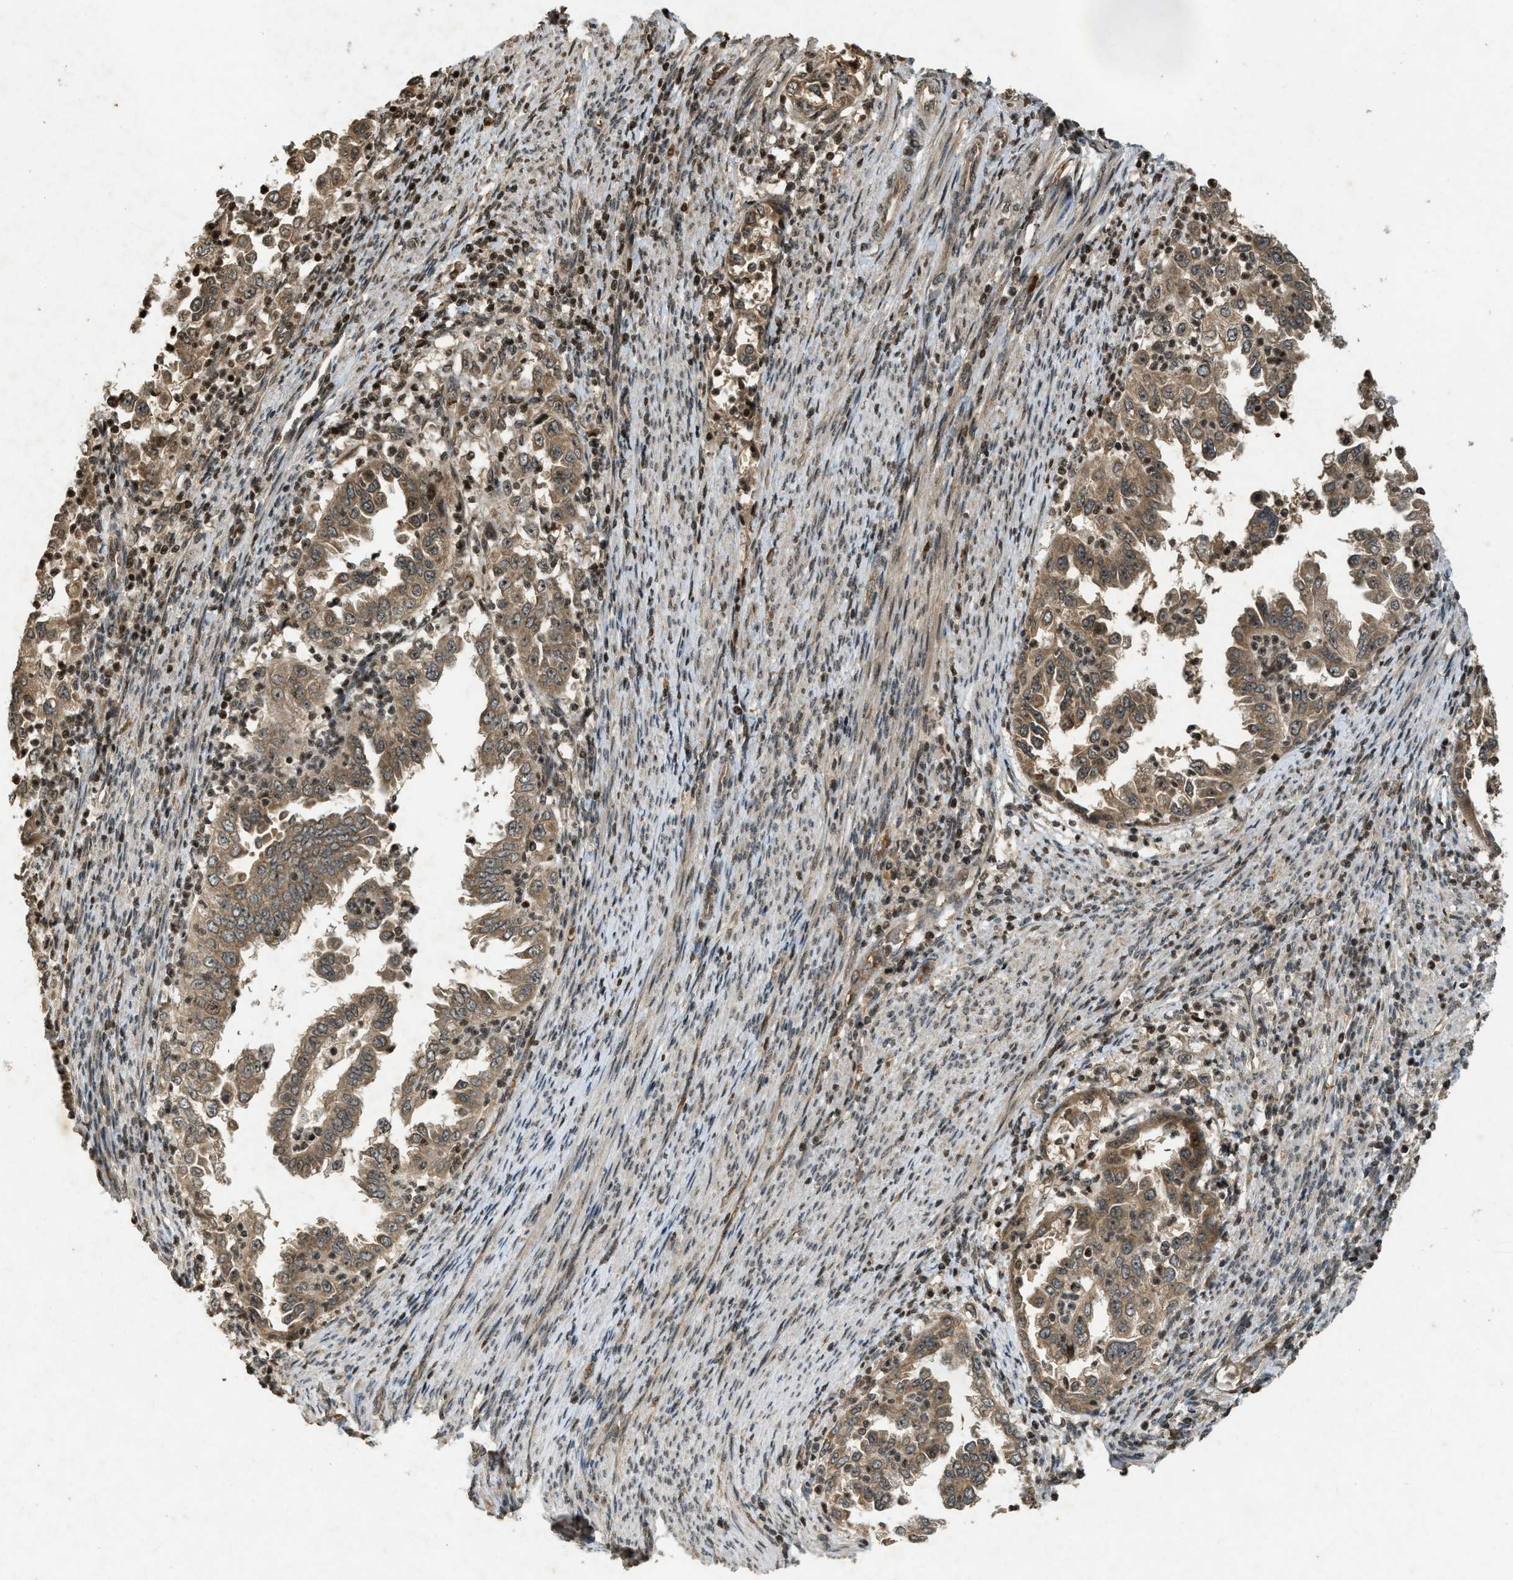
{"staining": {"intensity": "moderate", "quantity": ">75%", "location": "cytoplasmic/membranous,nuclear"}, "tissue": "endometrial cancer", "cell_type": "Tumor cells", "image_type": "cancer", "snomed": [{"axis": "morphology", "description": "Adenocarcinoma, NOS"}, {"axis": "topography", "description": "Endometrium"}], "caption": "Endometrial cancer (adenocarcinoma) stained with a protein marker shows moderate staining in tumor cells.", "gene": "SIAH1", "patient": {"sex": "female", "age": 85}}